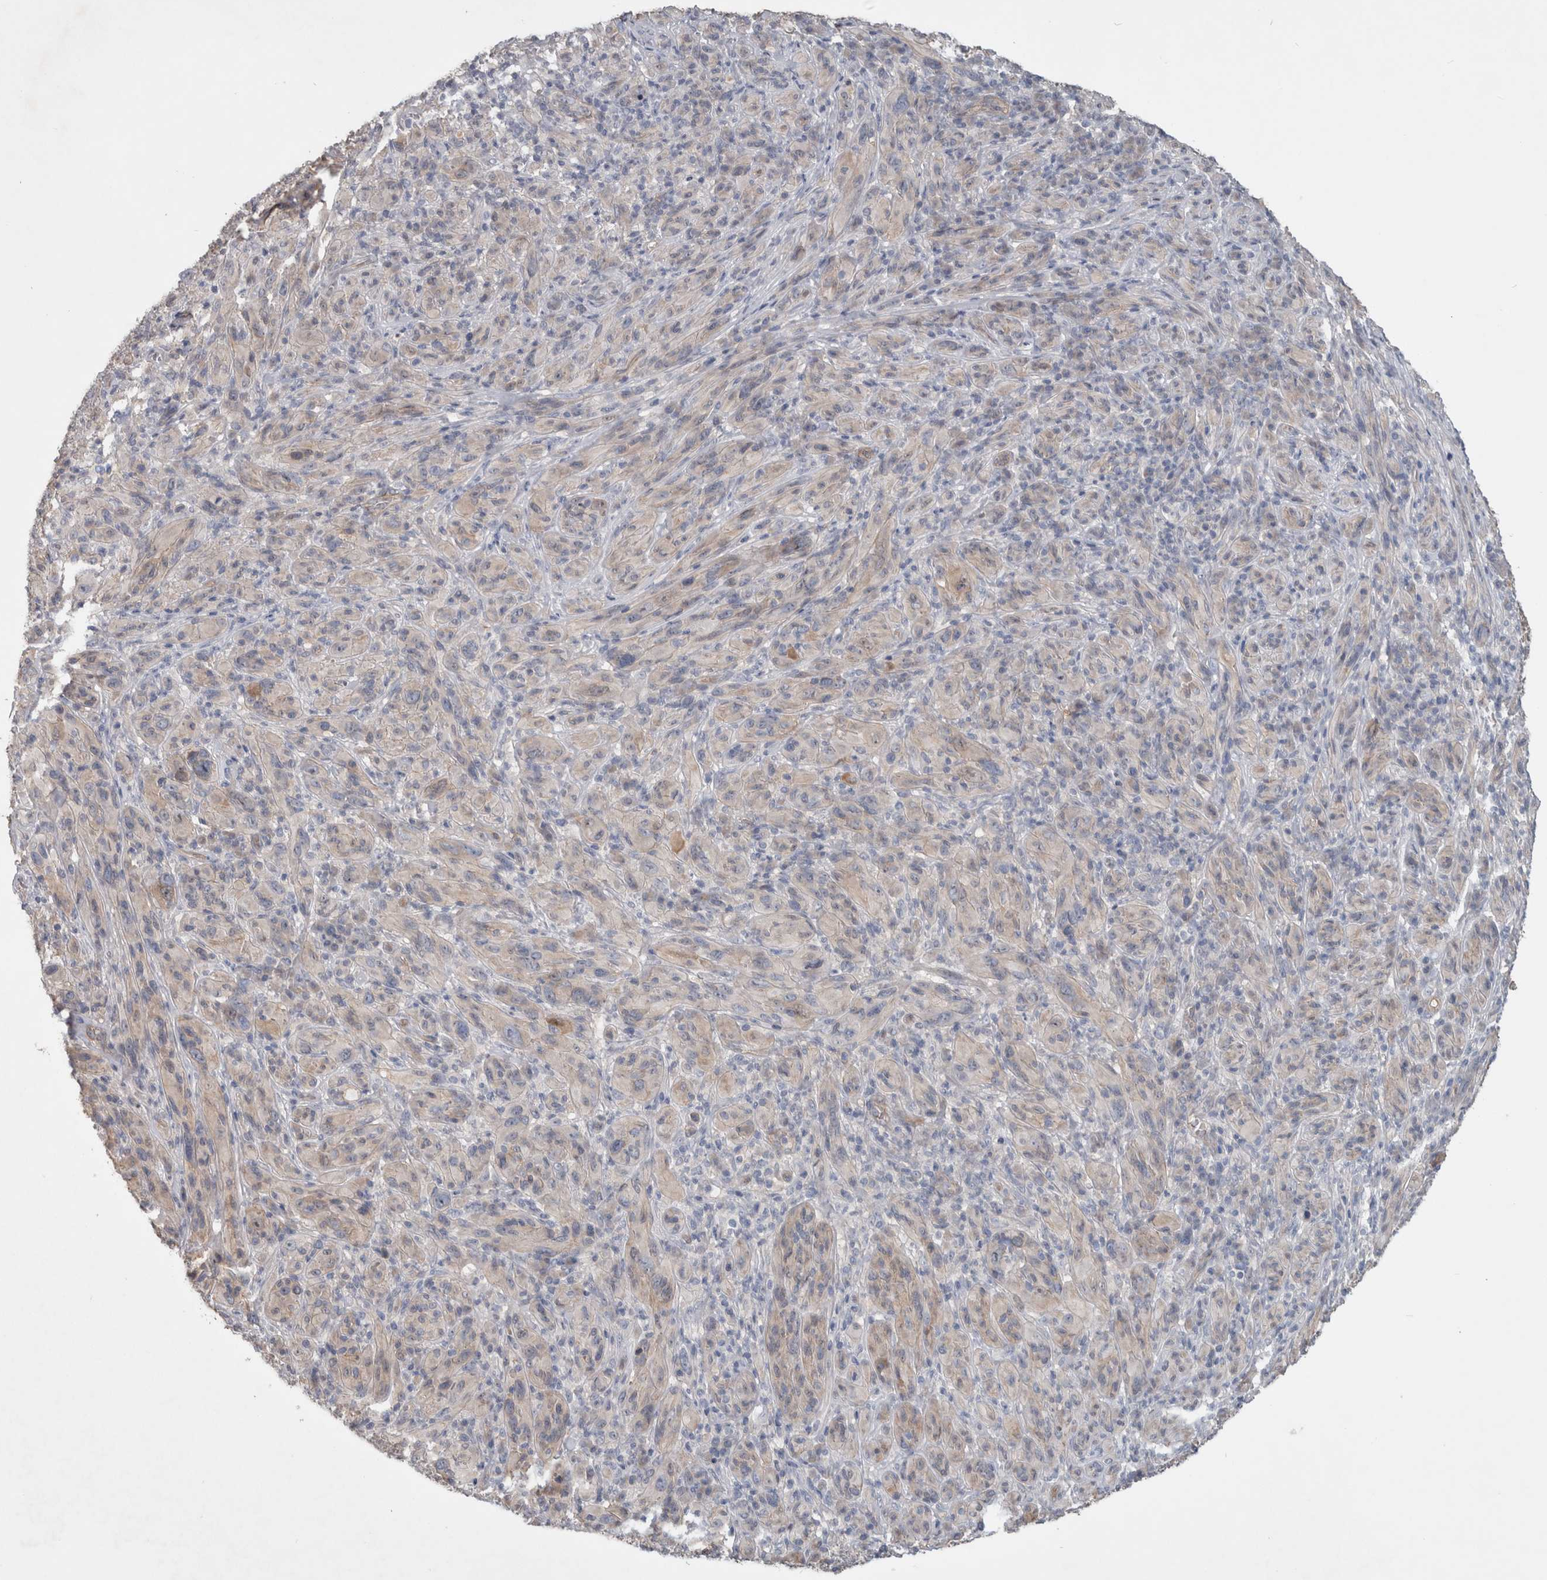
{"staining": {"intensity": "weak", "quantity": "25%-75%", "location": "cytoplasmic/membranous"}, "tissue": "melanoma", "cell_type": "Tumor cells", "image_type": "cancer", "snomed": [{"axis": "morphology", "description": "Malignant melanoma, NOS"}, {"axis": "topography", "description": "Skin of head"}], "caption": "Immunohistochemical staining of human malignant melanoma displays low levels of weak cytoplasmic/membranous positivity in approximately 25%-75% of tumor cells. (brown staining indicates protein expression, while blue staining denotes nuclei).", "gene": "BCAM", "patient": {"sex": "male", "age": 96}}